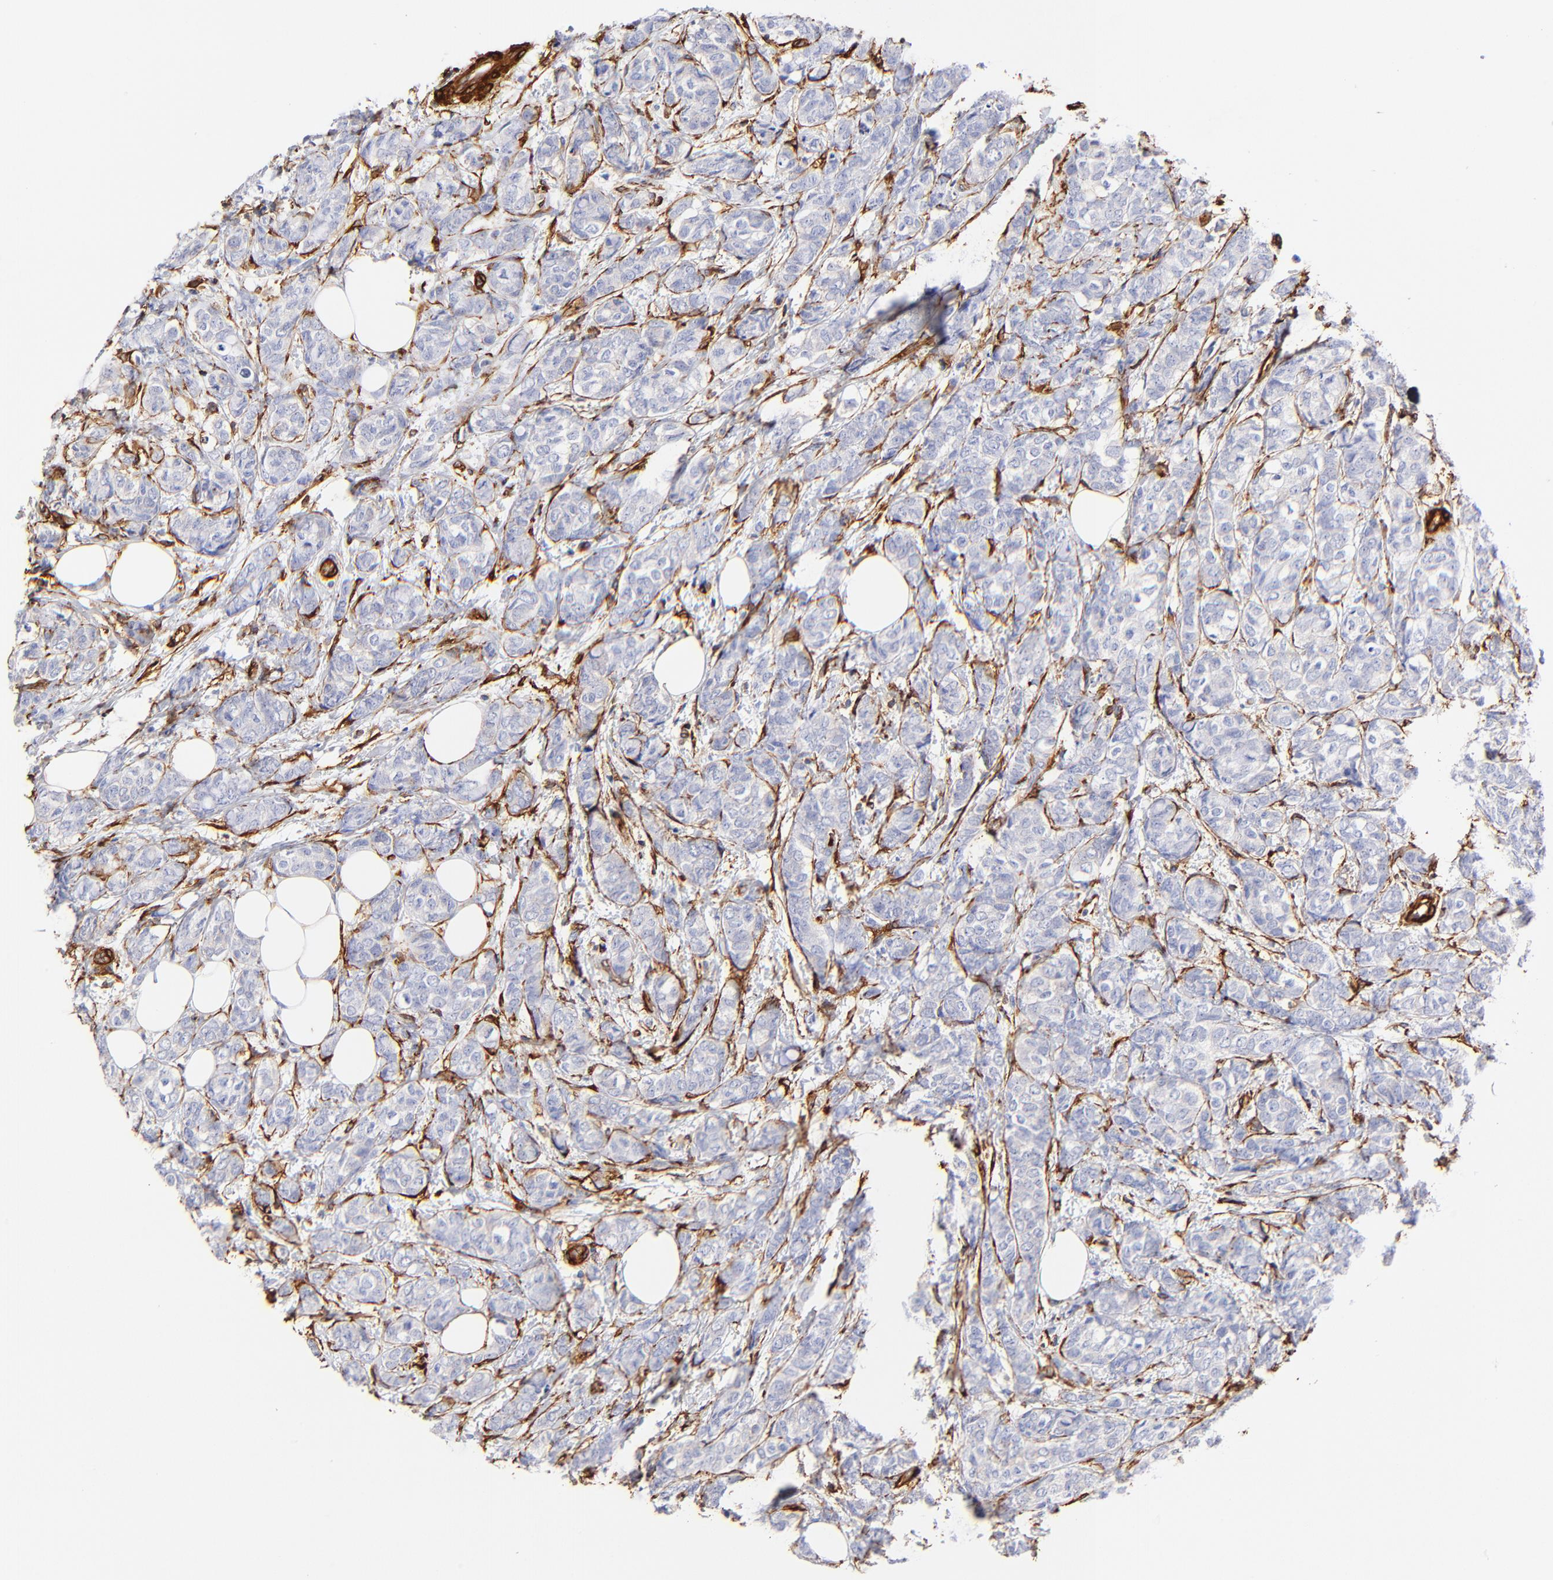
{"staining": {"intensity": "negative", "quantity": "none", "location": "none"}, "tissue": "breast cancer", "cell_type": "Tumor cells", "image_type": "cancer", "snomed": [{"axis": "morphology", "description": "Lobular carcinoma"}, {"axis": "topography", "description": "Breast"}], "caption": "DAB immunohistochemical staining of human breast cancer (lobular carcinoma) exhibits no significant expression in tumor cells. (DAB (3,3'-diaminobenzidine) immunohistochemistry with hematoxylin counter stain).", "gene": "FLNA", "patient": {"sex": "female", "age": 60}}